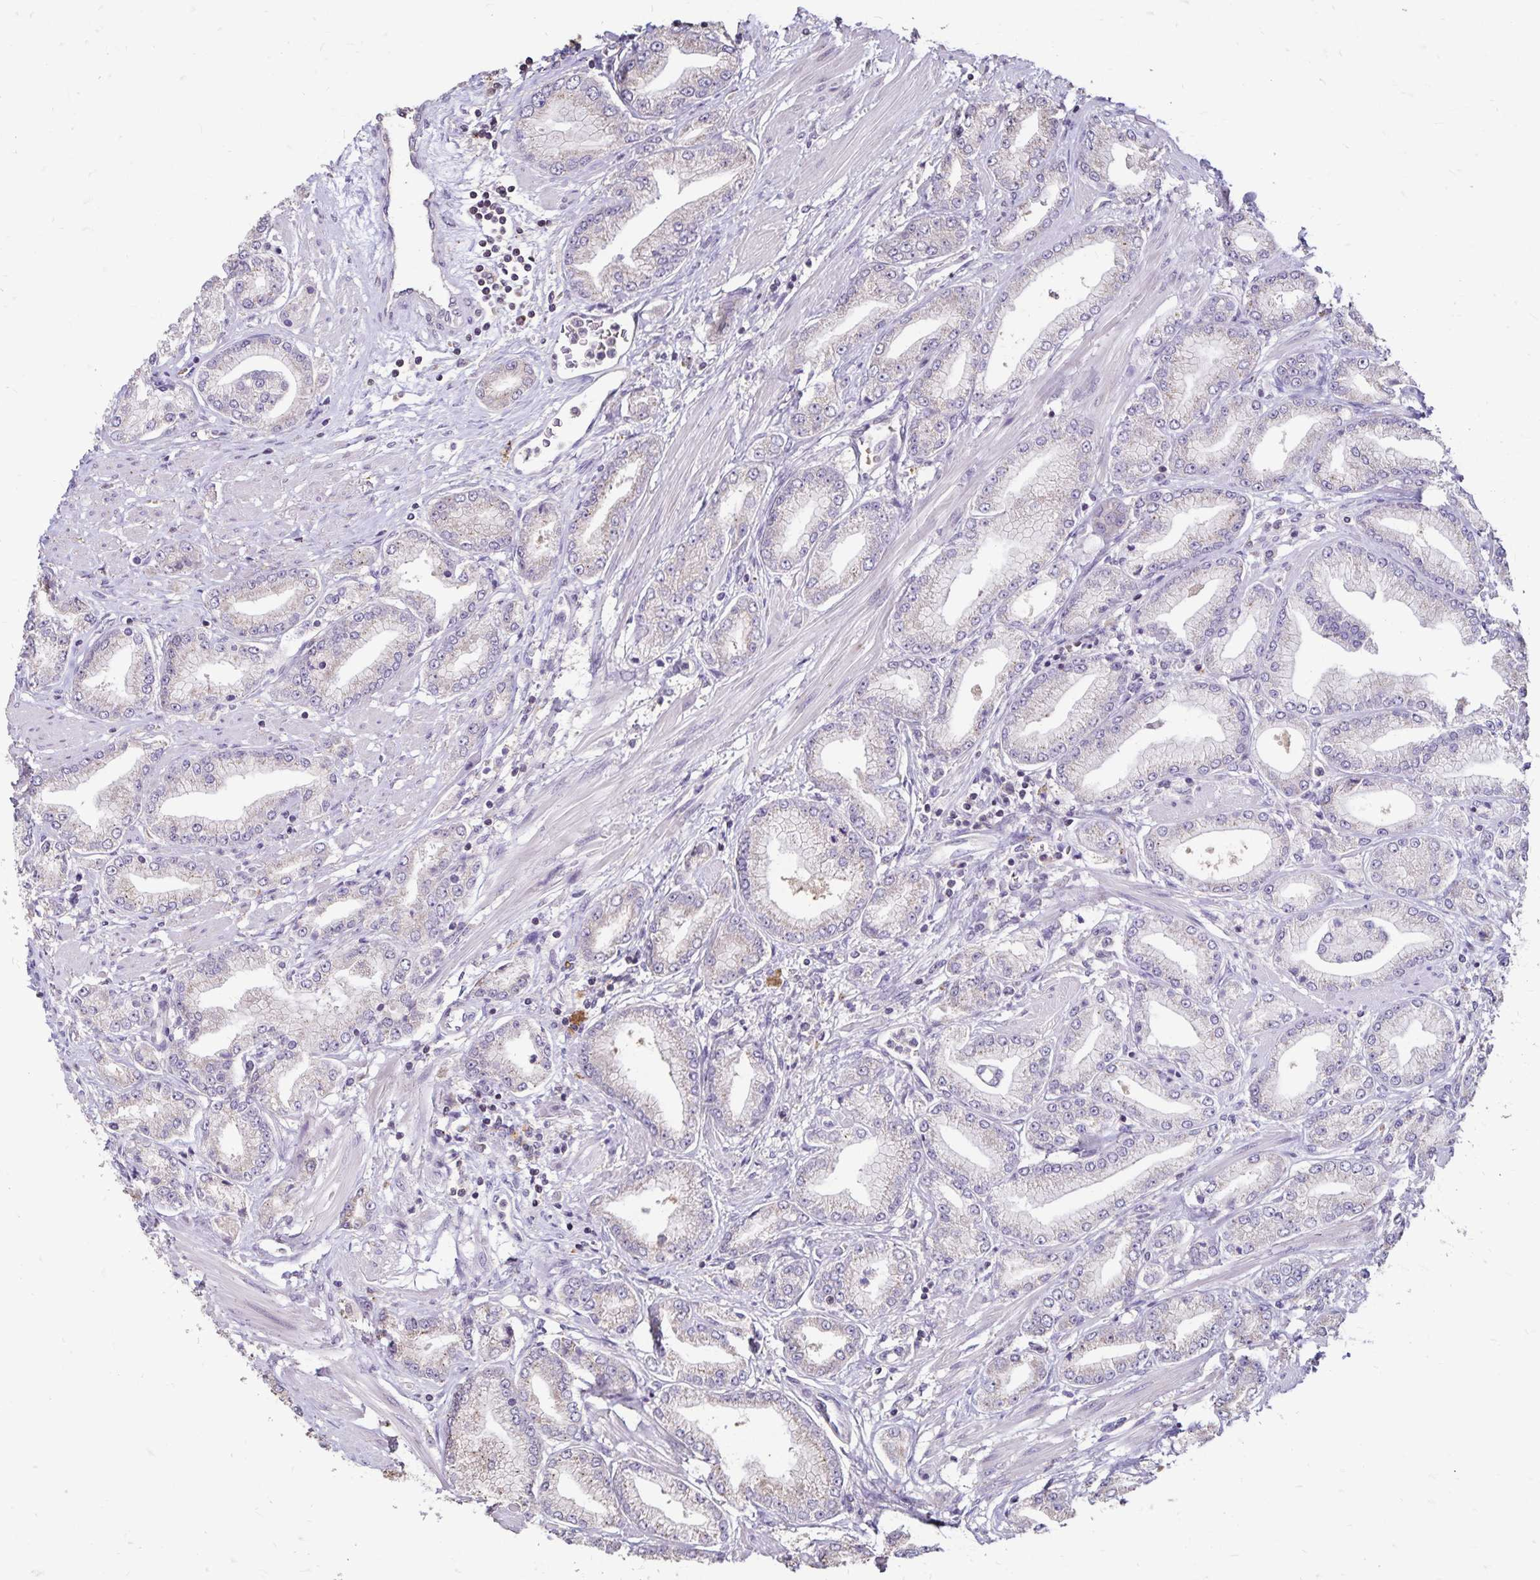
{"staining": {"intensity": "negative", "quantity": "none", "location": "none"}, "tissue": "prostate cancer", "cell_type": "Tumor cells", "image_type": "cancer", "snomed": [{"axis": "morphology", "description": "Adenocarcinoma, High grade"}, {"axis": "topography", "description": "Prostate"}], "caption": "Tumor cells are negative for protein expression in human prostate cancer (adenocarcinoma (high-grade)).", "gene": "EMC10", "patient": {"sex": "male", "age": 67}}